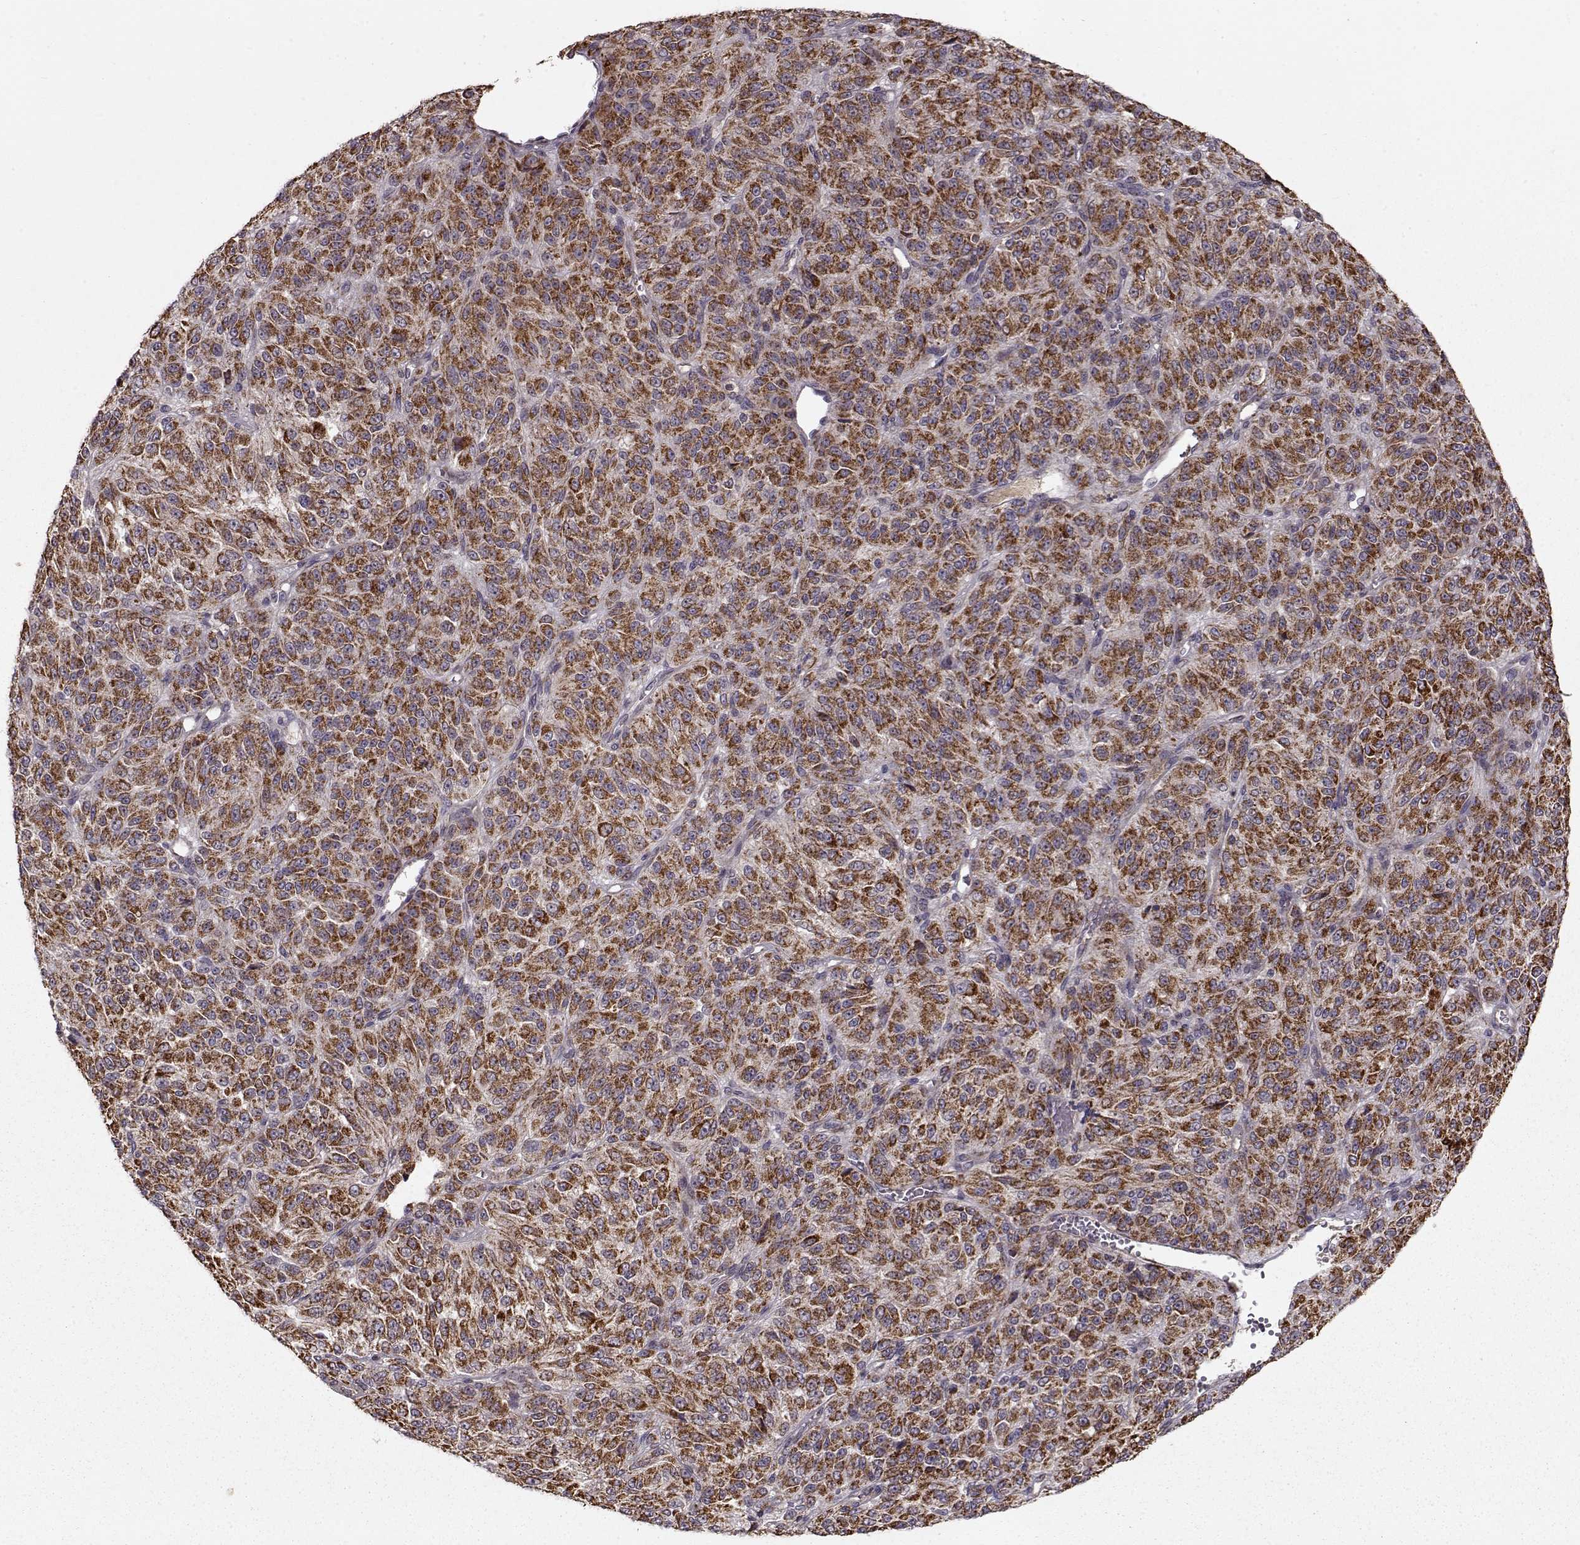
{"staining": {"intensity": "strong", "quantity": ">75%", "location": "cytoplasmic/membranous"}, "tissue": "melanoma", "cell_type": "Tumor cells", "image_type": "cancer", "snomed": [{"axis": "morphology", "description": "Malignant melanoma, Metastatic site"}, {"axis": "topography", "description": "Brain"}], "caption": "Protein staining demonstrates strong cytoplasmic/membranous staining in approximately >75% of tumor cells in malignant melanoma (metastatic site).", "gene": "CMTM3", "patient": {"sex": "female", "age": 56}}